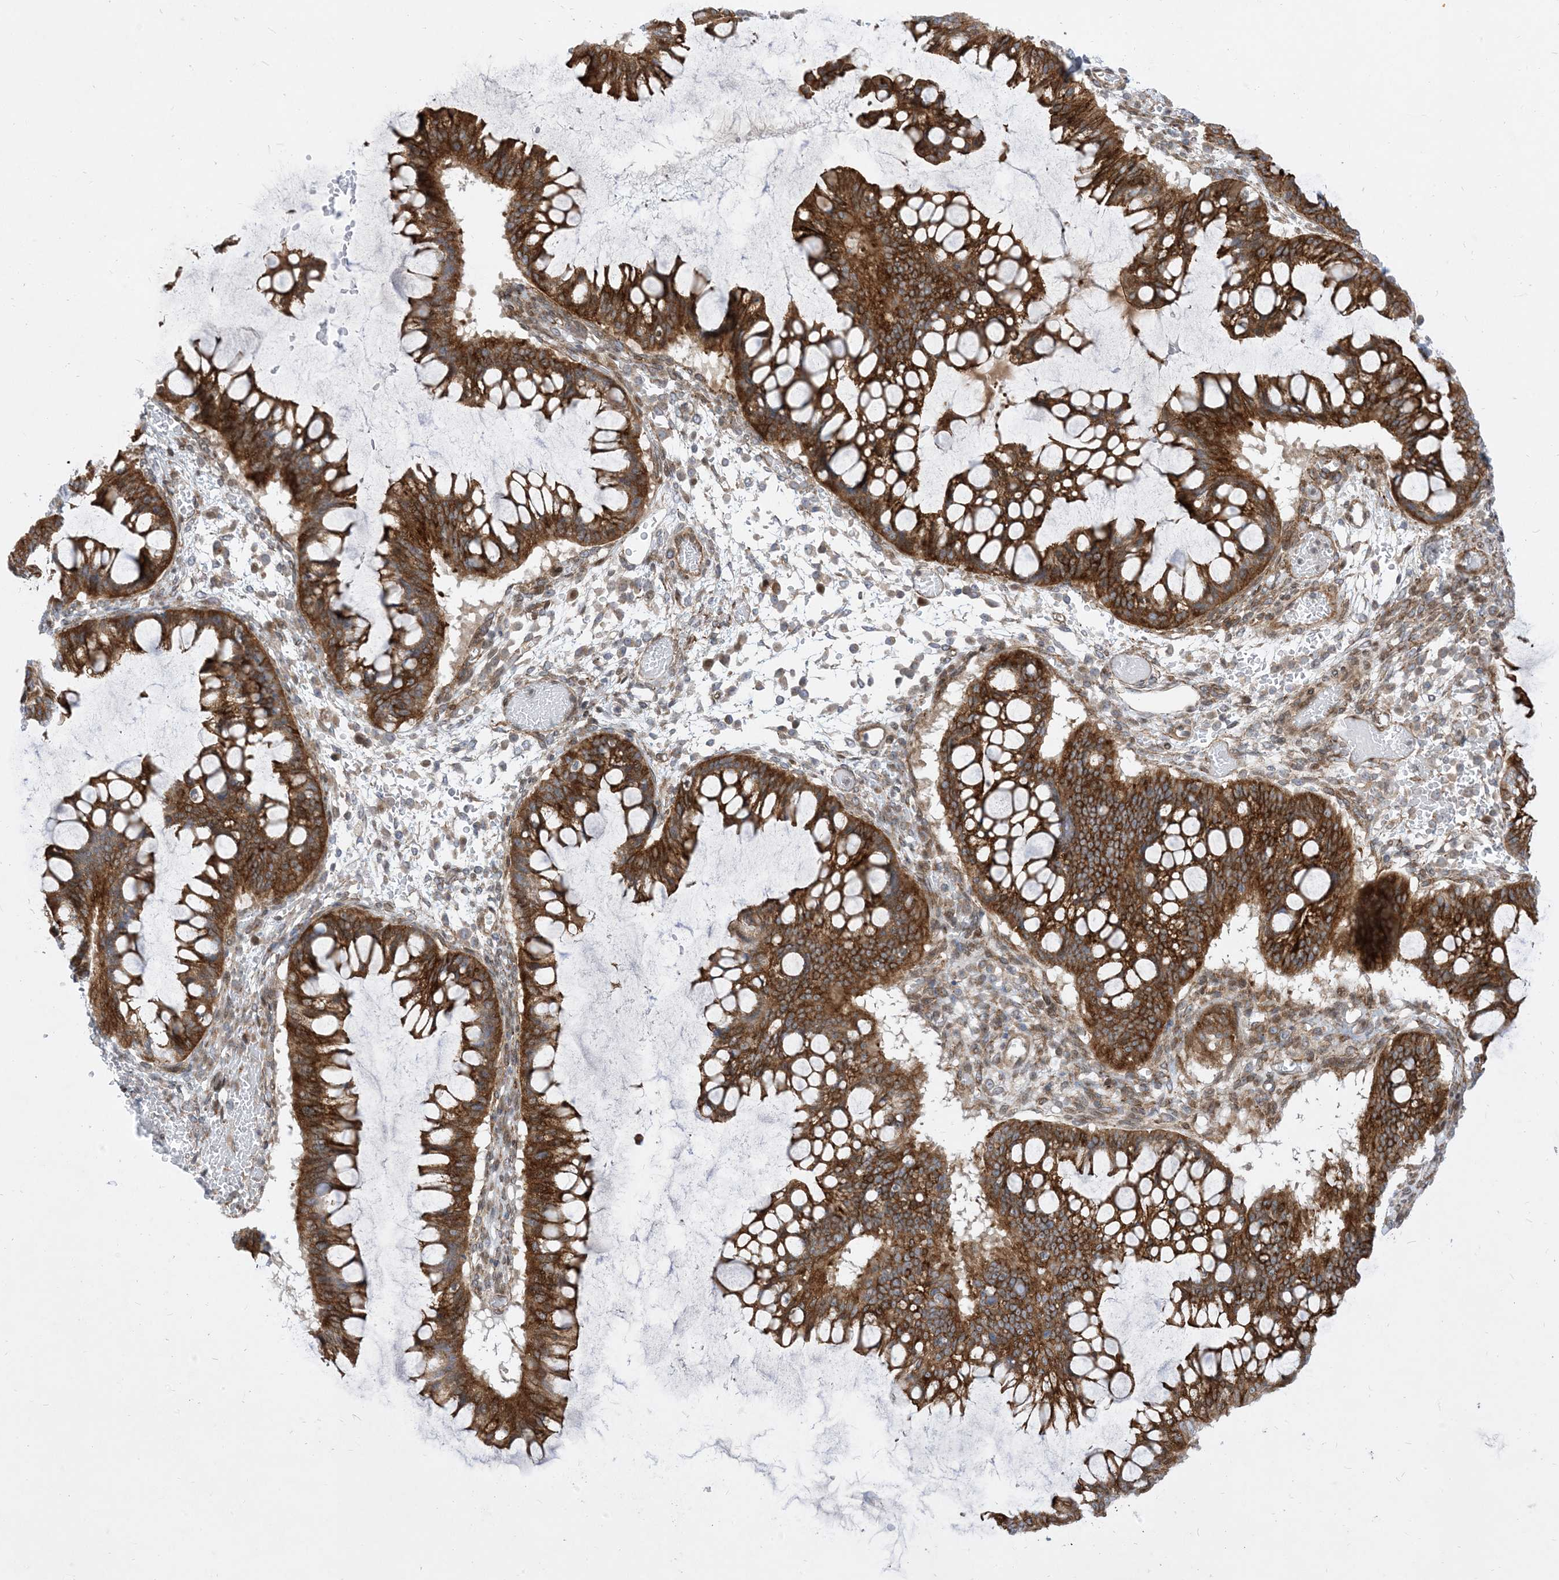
{"staining": {"intensity": "strong", "quantity": ">75%", "location": "cytoplasmic/membranous"}, "tissue": "ovarian cancer", "cell_type": "Tumor cells", "image_type": "cancer", "snomed": [{"axis": "morphology", "description": "Cystadenocarcinoma, mucinous, NOS"}, {"axis": "topography", "description": "Ovary"}], "caption": "An image of human mucinous cystadenocarcinoma (ovarian) stained for a protein reveals strong cytoplasmic/membranous brown staining in tumor cells.", "gene": "TYSND1", "patient": {"sex": "female", "age": 73}}